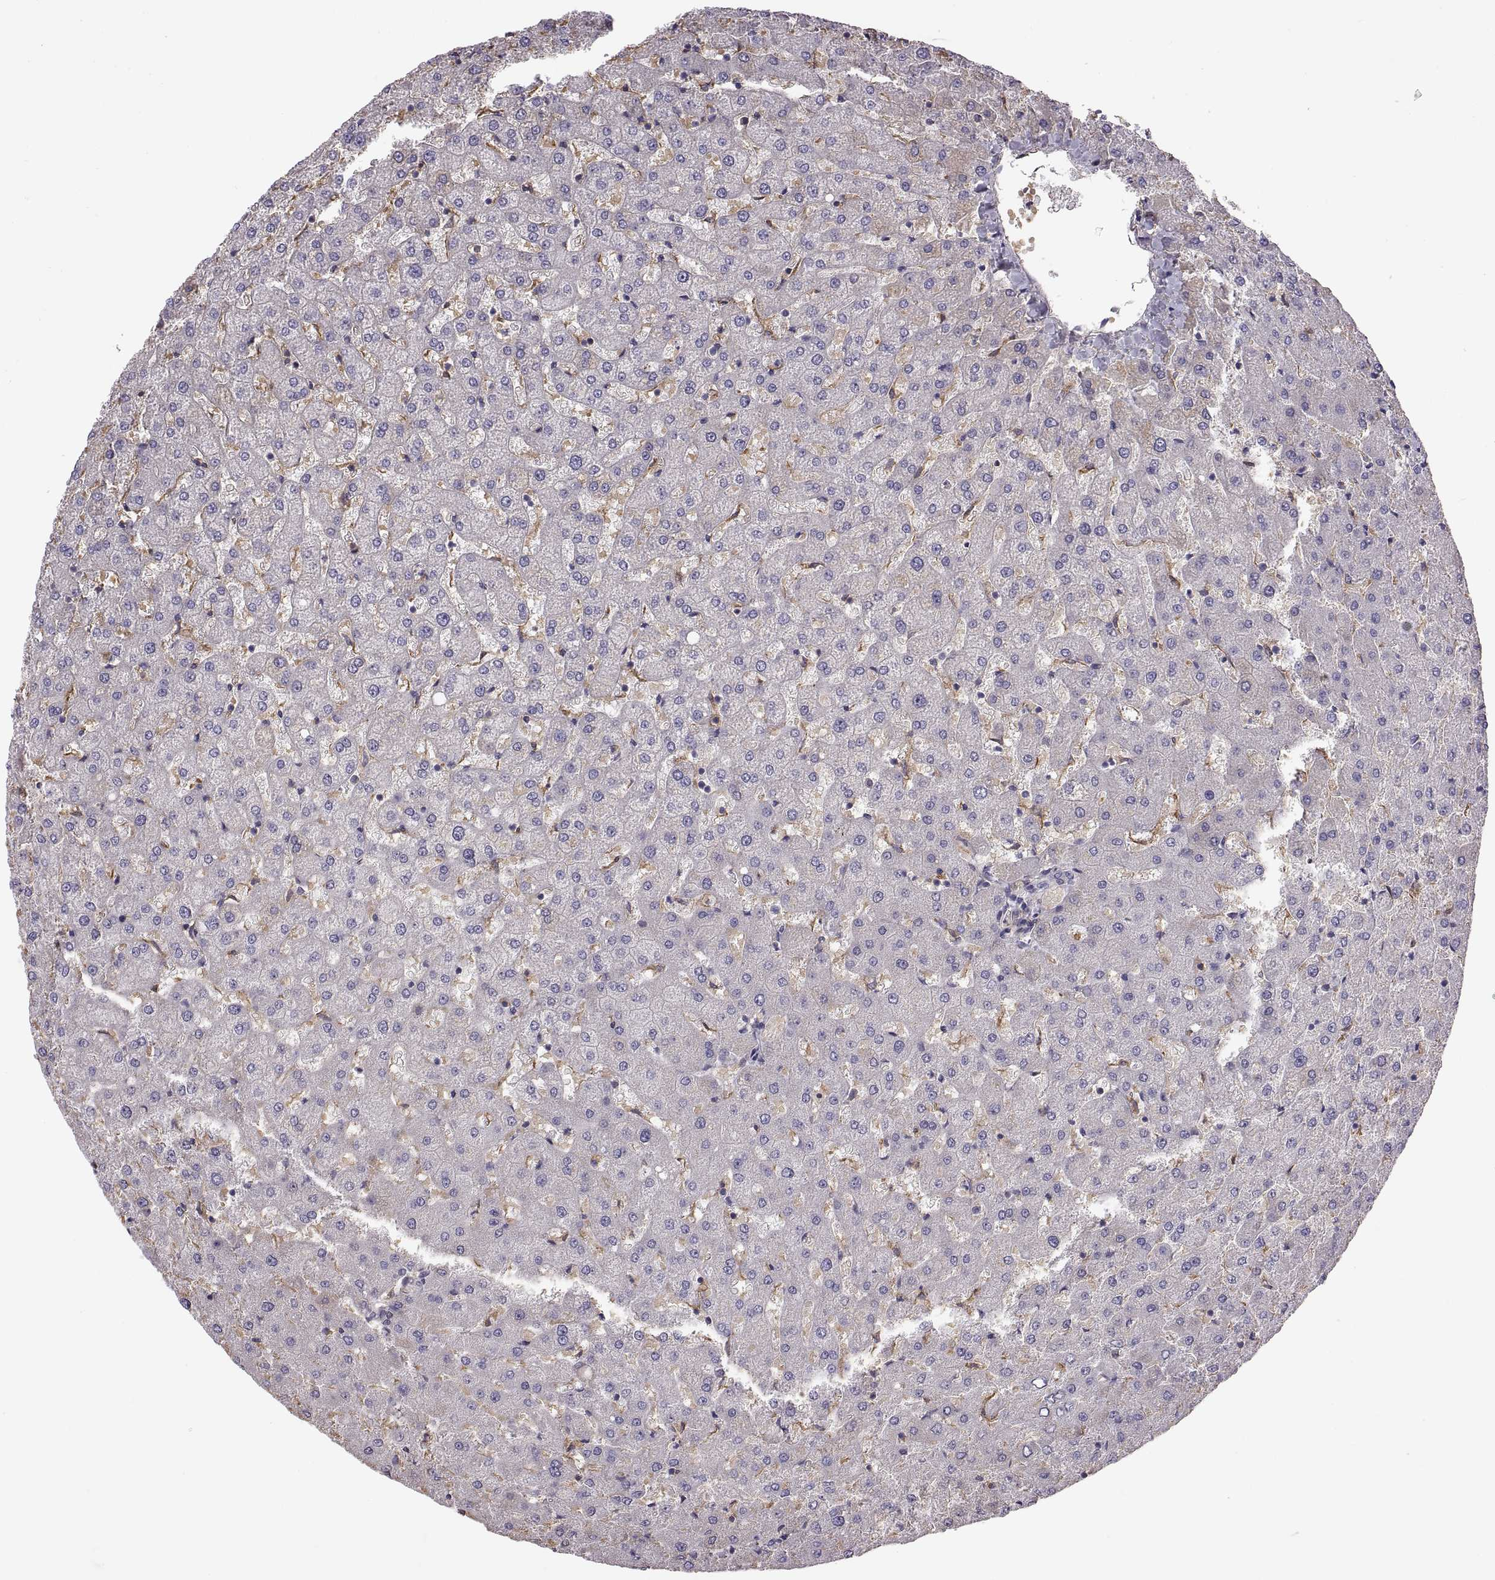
{"staining": {"intensity": "negative", "quantity": "none", "location": "none"}, "tissue": "liver", "cell_type": "Cholangiocytes", "image_type": "normal", "snomed": [{"axis": "morphology", "description": "Normal tissue, NOS"}, {"axis": "topography", "description": "Liver"}], "caption": "A high-resolution photomicrograph shows immunohistochemistry (IHC) staining of normal liver, which exhibits no significant staining in cholangiocytes.", "gene": "MEIOC", "patient": {"sex": "female", "age": 50}}